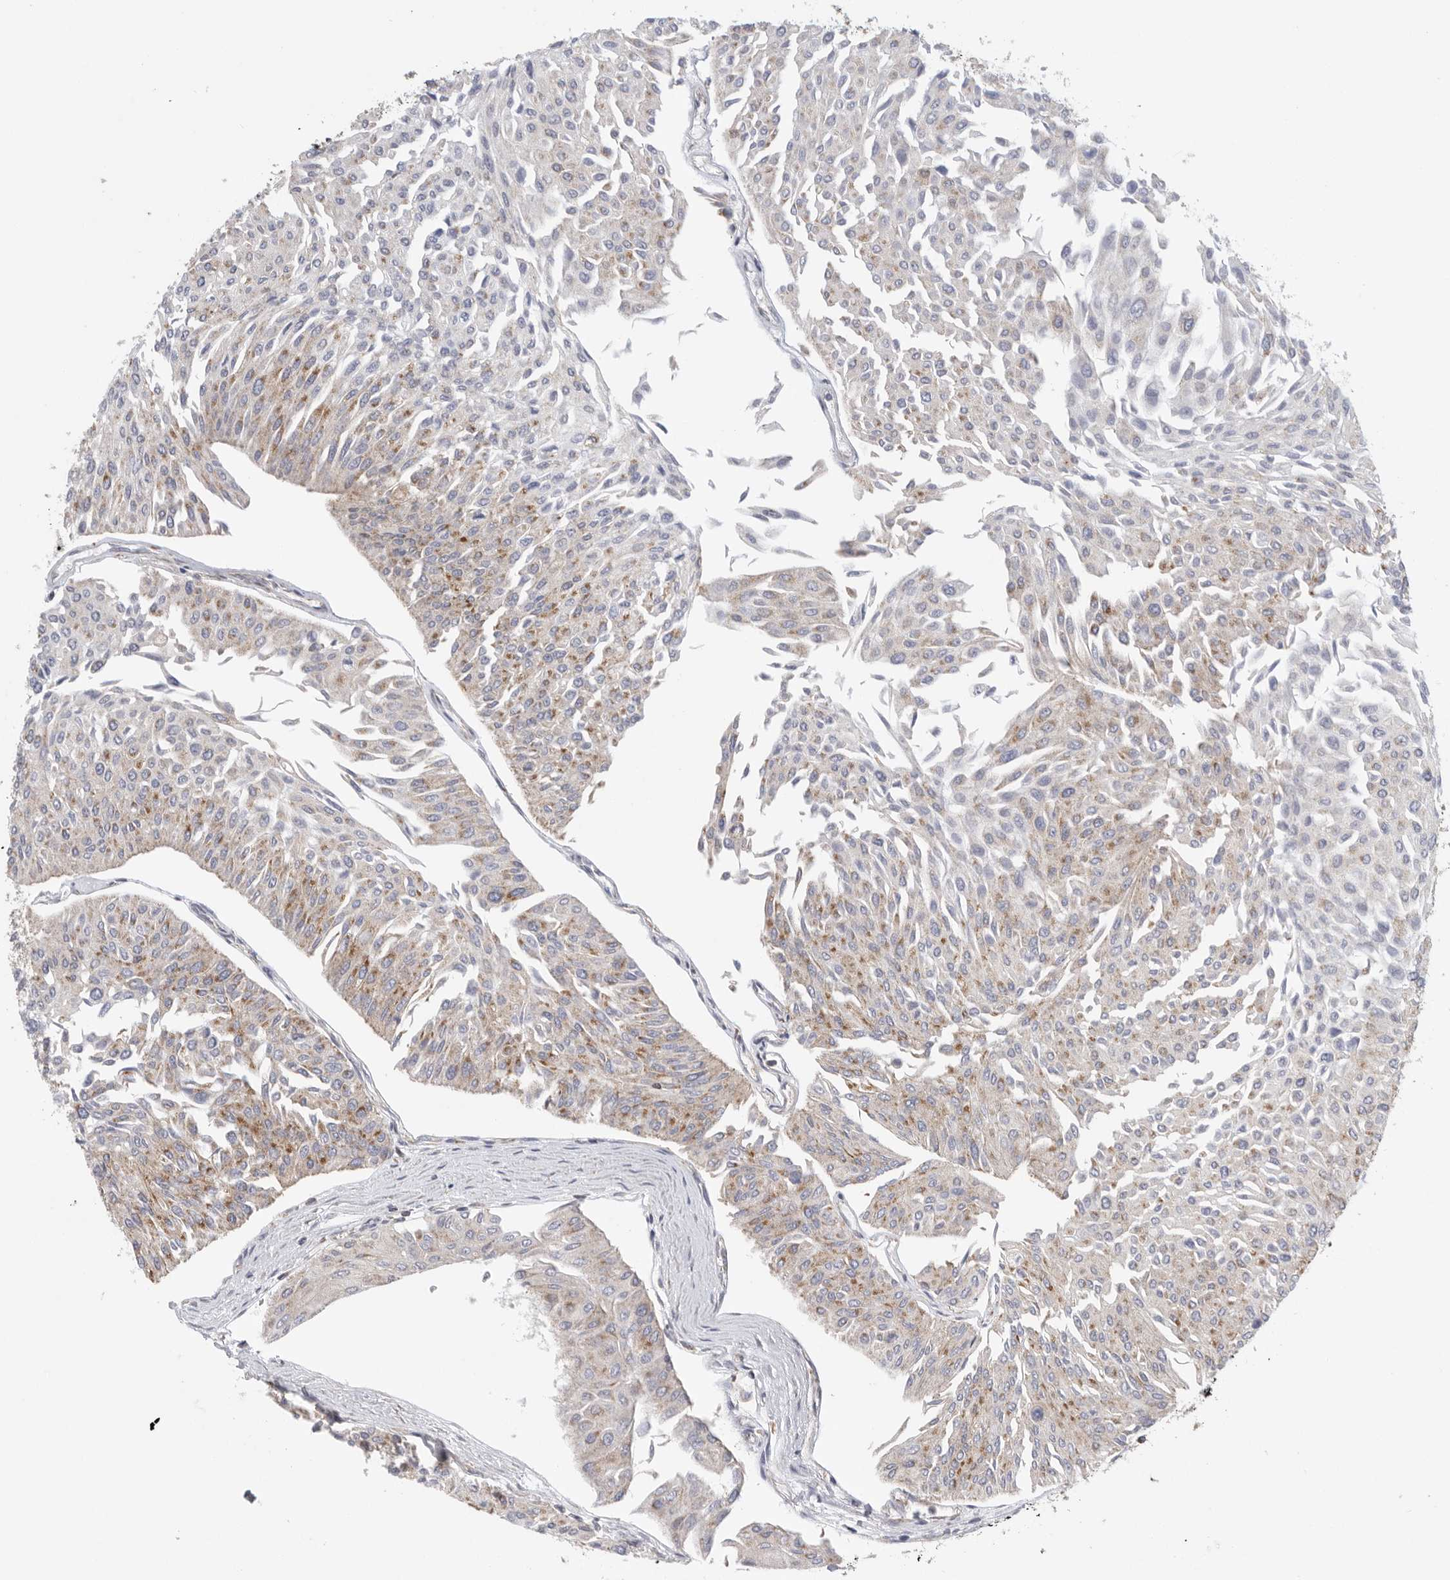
{"staining": {"intensity": "moderate", "quantity": "25%-75%", "location": "cytoplasmic/membranous"}, "tissue": "urothelial cancer", "cell_type": "Tumor cells", "image_type": "cancer", "snomed": [{"axis": "morphology", "description": "Urothelial carcinoma, Low grade"}, {"axis": "topography", "description": "Urinary bladder"}], "caption": "A brown stain labels moderate cytoplasmic/membranous positivity of a protein in urothelial cancer tumor cells.", "gene": "FKBP8", "patient": {"sex": "male", "age": 67}}